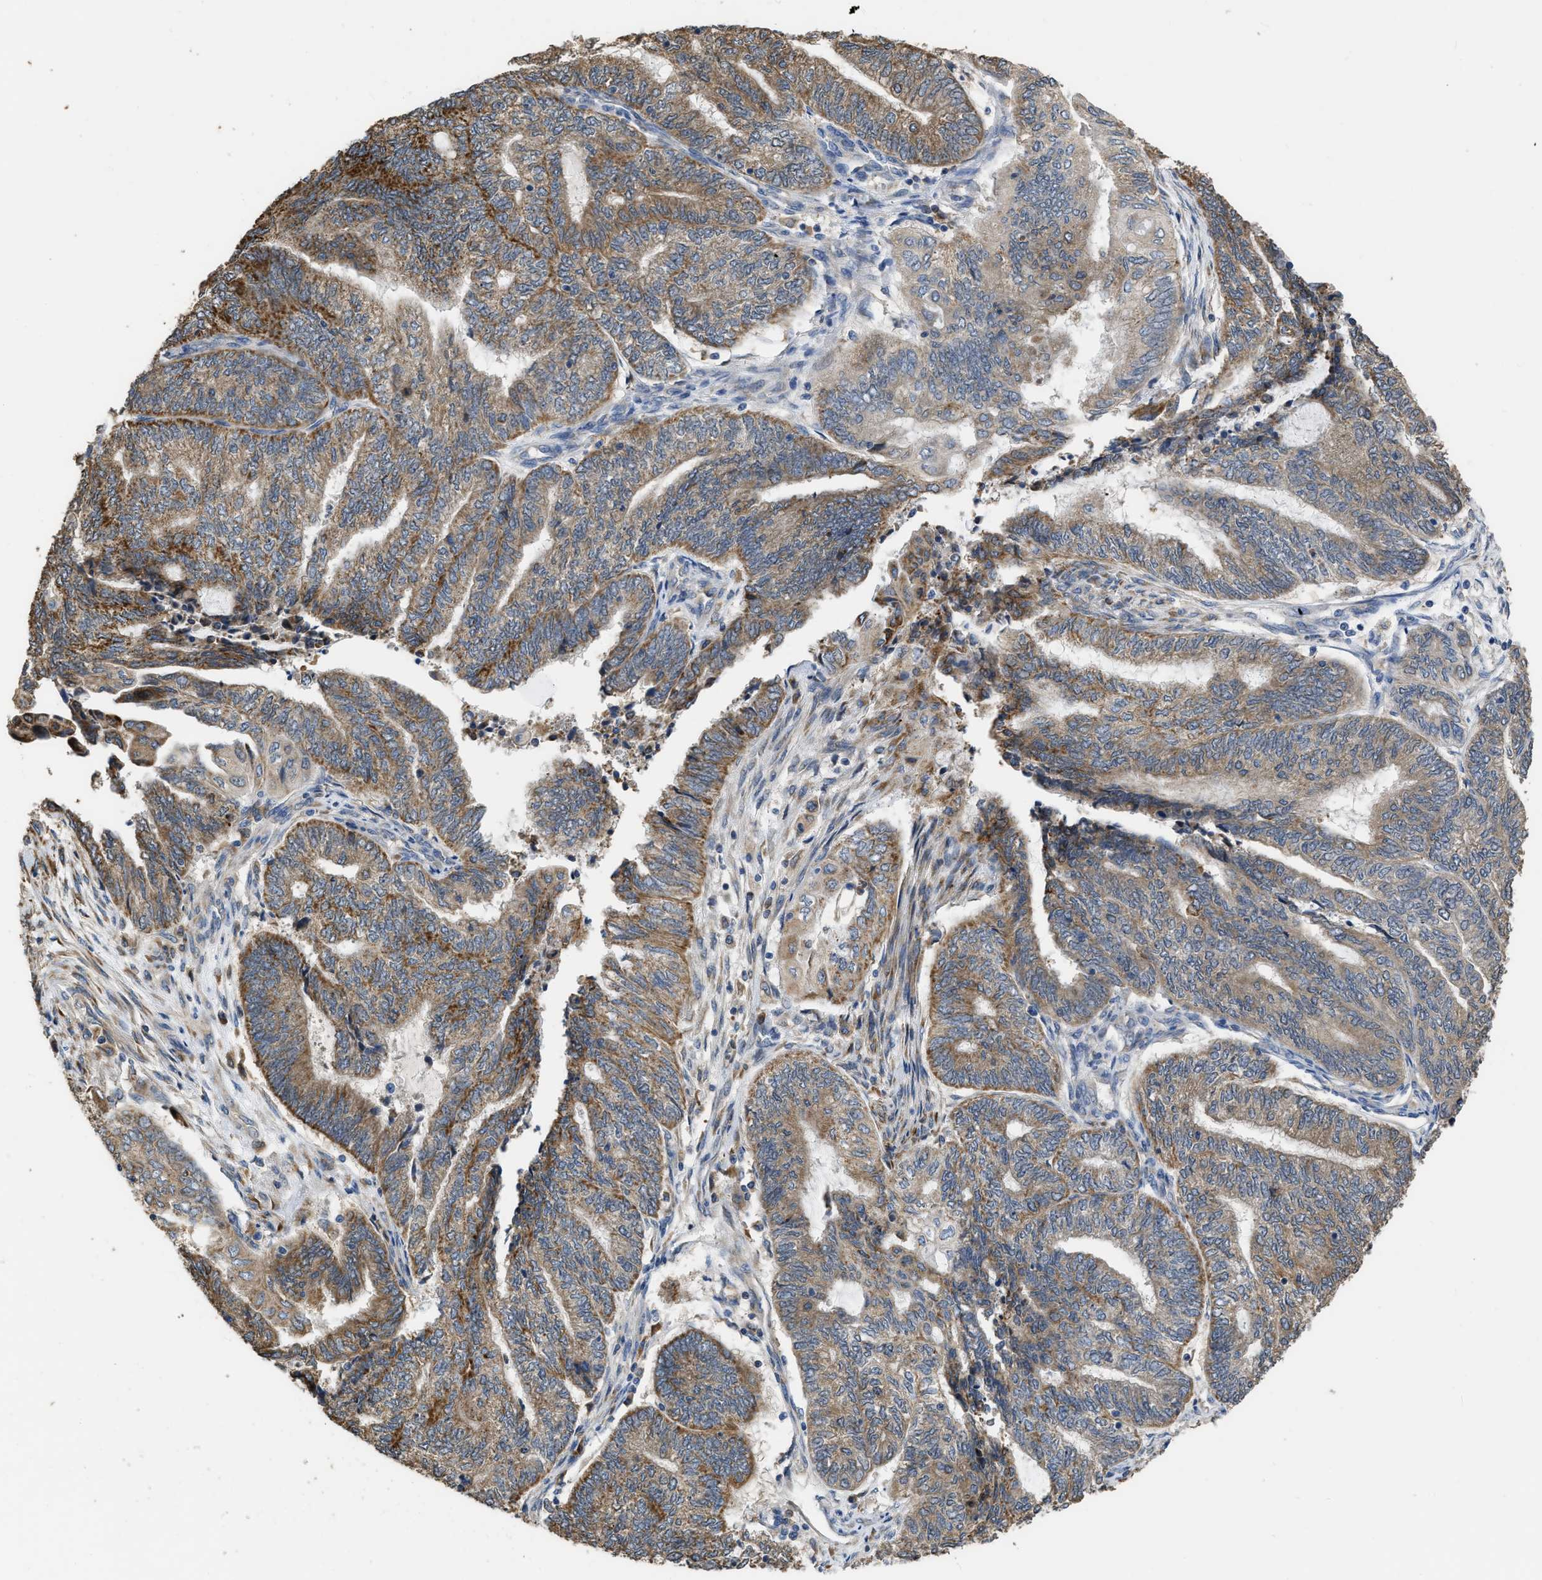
{"staining": {"intensity": "moderate", "quantity": ">75%", "location": "cytoplasmic/membranous"}, "tissue": "endometrial cancer", "cell_type": "Tumor cells", "image_type": "cancer", "snomed": [{"axis": "morphology", "description": "Adenocarcinoma, NOS"}, {"axis": "topography", "description": "Uterus"}, {"axis": "topography", "description": "Endometrium"}], "caption": "Immunohistochemical staining of human endometrial cancer (adenocarcinoma) exhibits moderate cytoplasmic/membranous protein positivity in approximately >75% of tumor cells.", "gene": "AK2", "patient": {"sex": "female", "age": 70}}